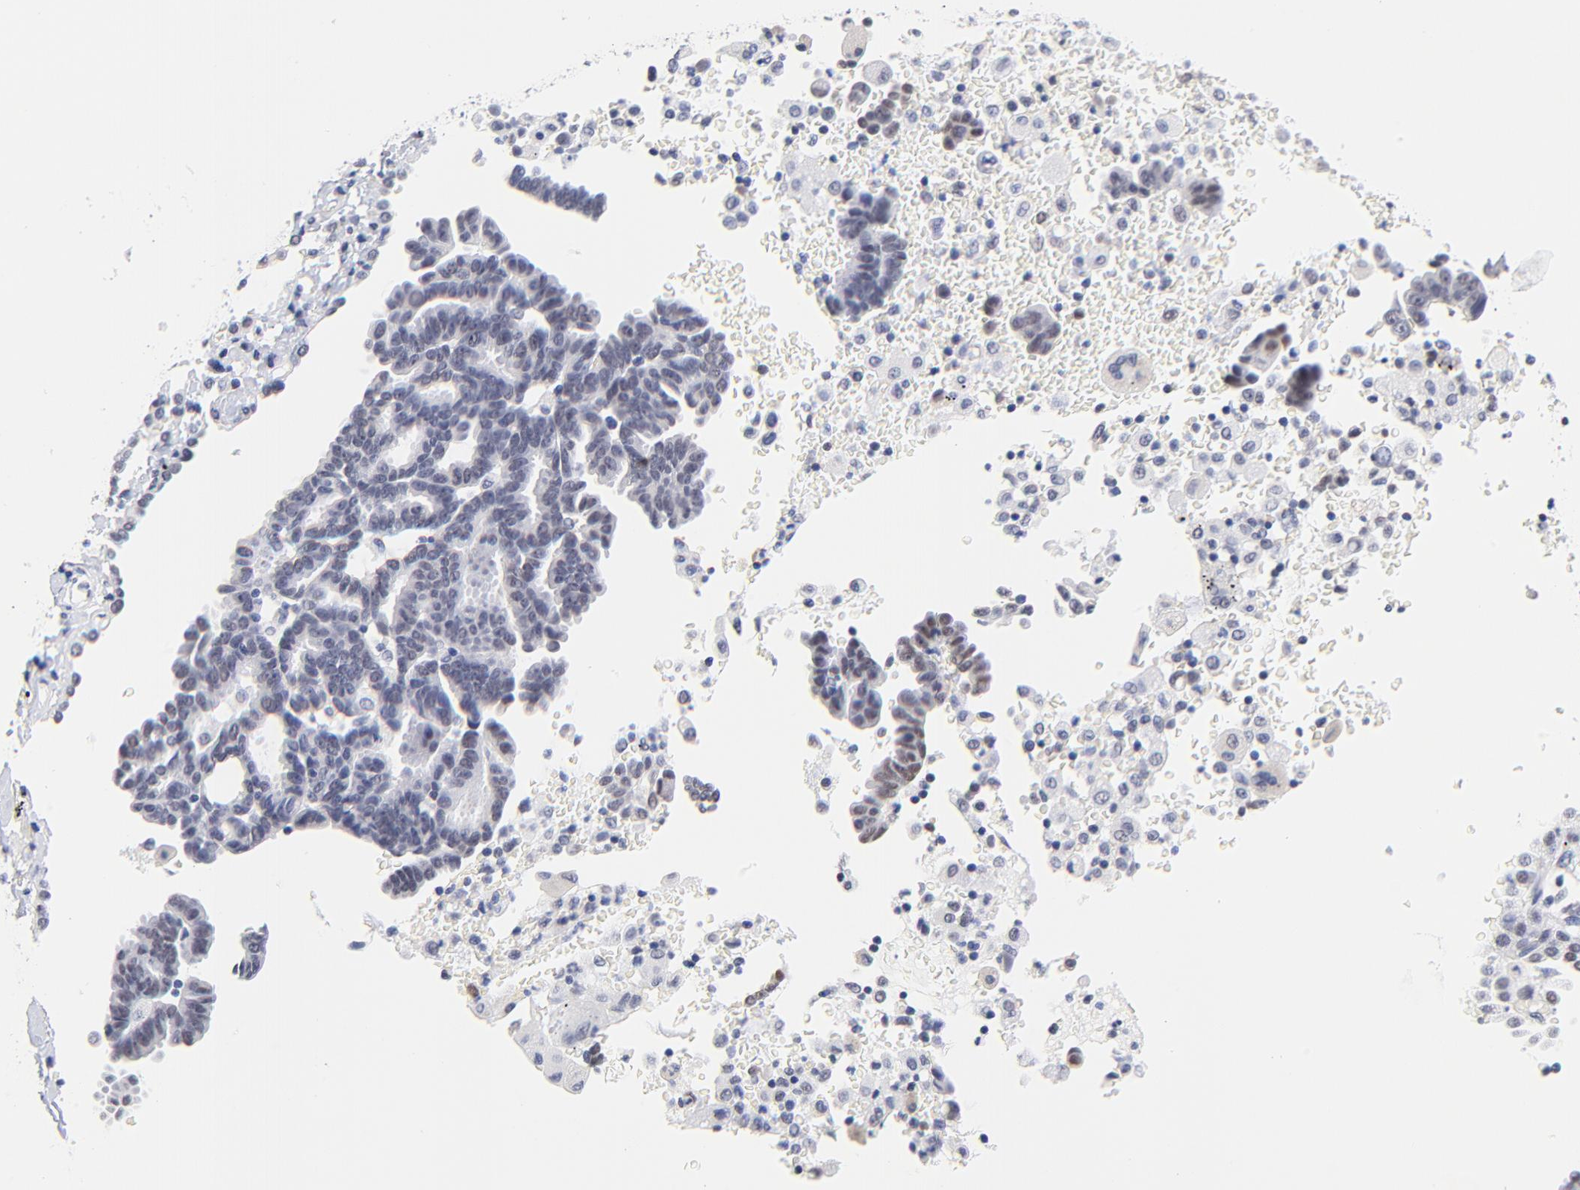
{"staining": {"intensity": "weak", "quantity": "<25%", "location": "nuclear"}, "tissue": "lung cancer", "cell_type": "Tumor cells", "image_type": "cancer", "snomed": [{"axis": "morphology", "description": "Adenocarcinoma, NOS"}, {"axis": "topography", "description": "Lung"}], "caption": "High magnification brightfield microscopy of lung cancer stained with DAB (brown) and counterstained with hematoxylin (blue): tumor cells show no significant positivity.", "gene": "ZNF74", "patient": {"sex": "female", "age": 64}}